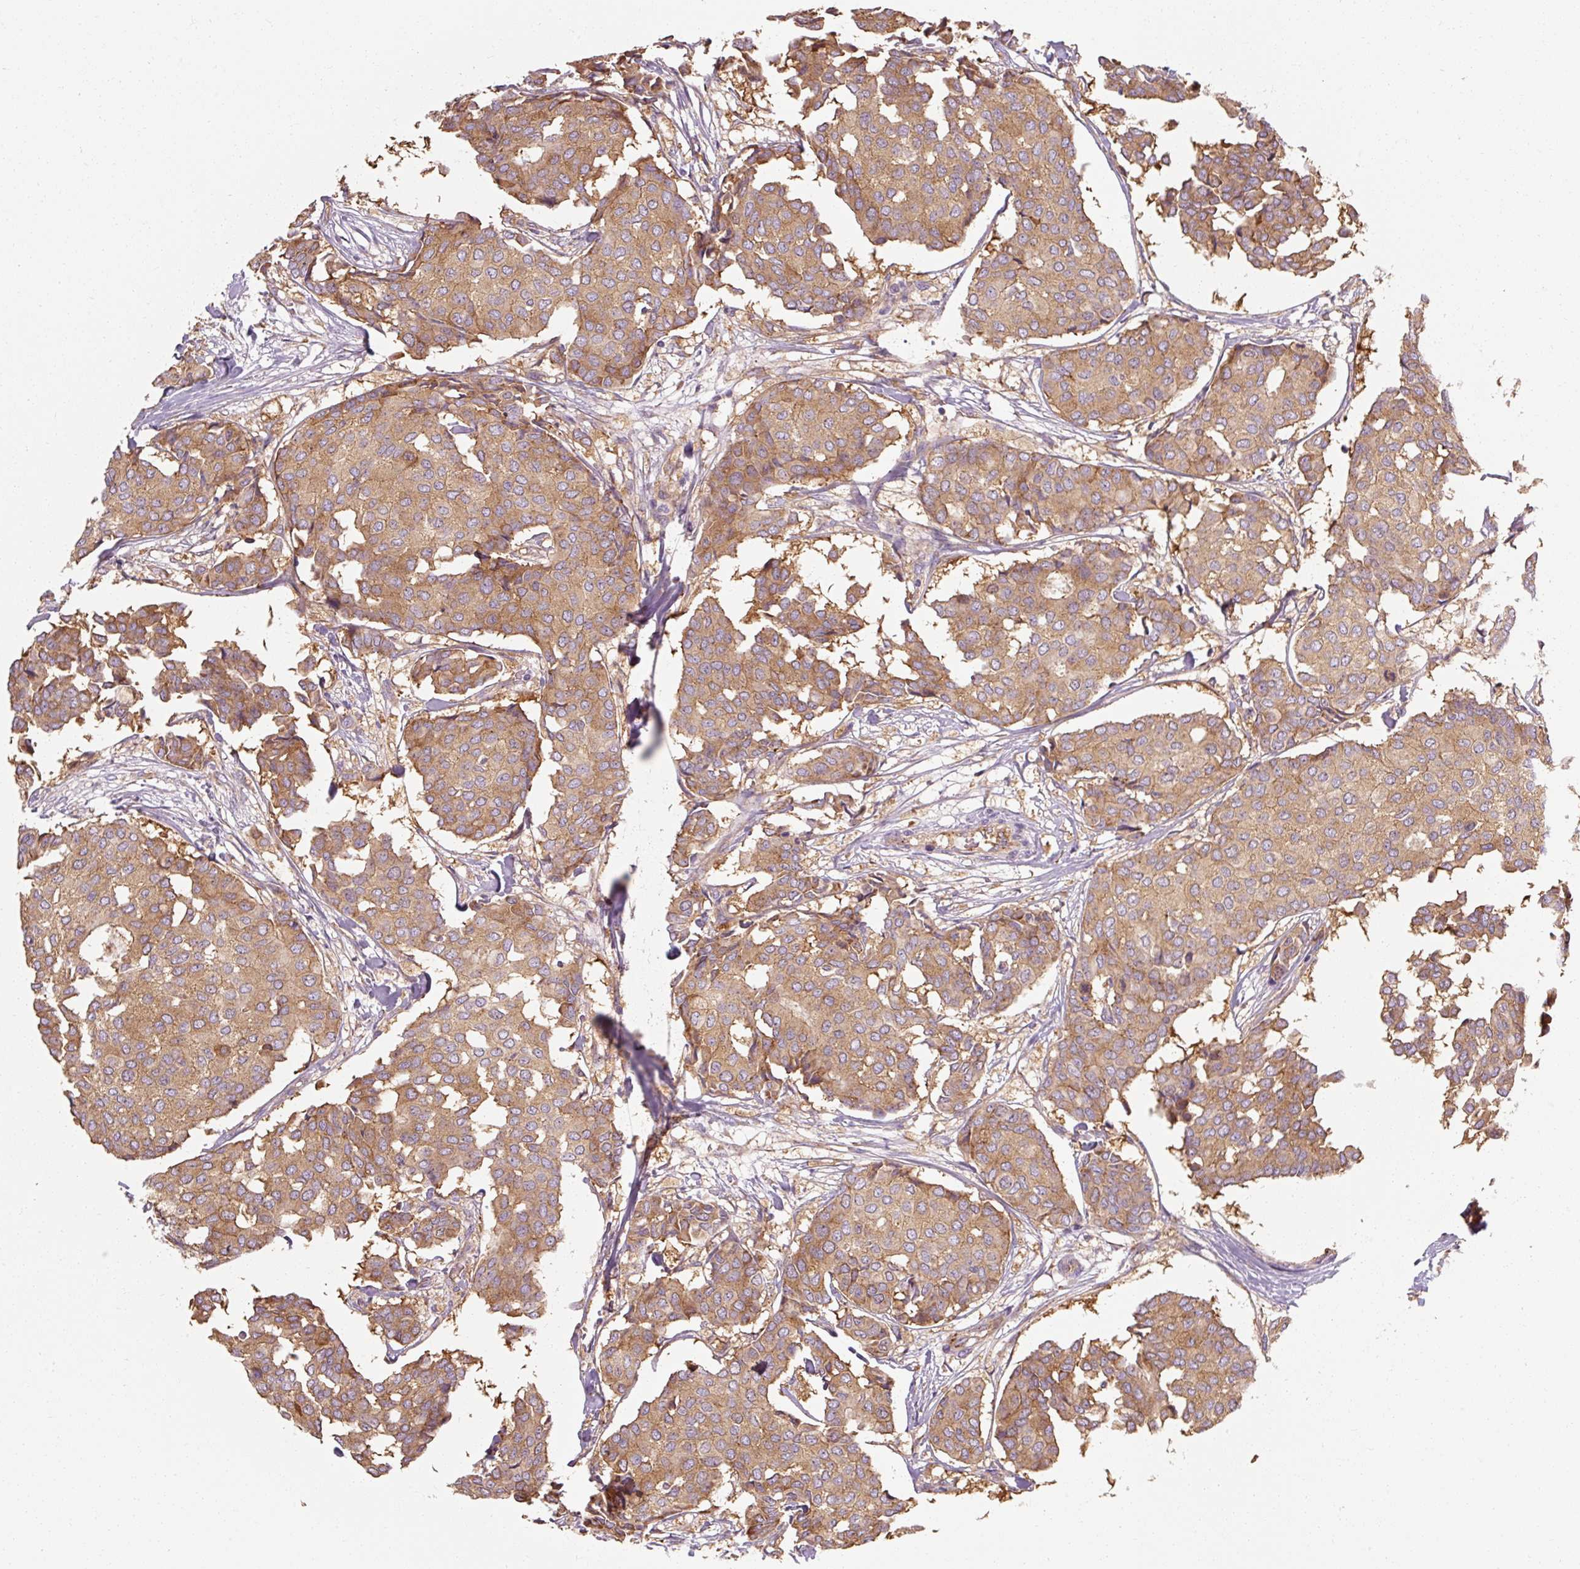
{"staining": {"intensity": "moderate", "quantity": ">75%", "location": "cytoplasmic/membranous"}, "tissue": "breast cancer", "cell_type": "Tumor cells", "image_type": "cancer", "snomed": [{"axis": "morphology", "description": "Duct carcinoma"}, {"axis": "topography", "description": "Breast"}], "caption": "Immunohistochemistry (IHC) (DAB) staining of breast intraductal carcinoma demonstrates moderate cytoplasmic/membranous protein staining in approximately >75% of tumor cells. (Brightfield microscopy of DAB IHC at high magnification).", "gene": "TBC1D4", "patient": {"sex": "female", "age": 75}}